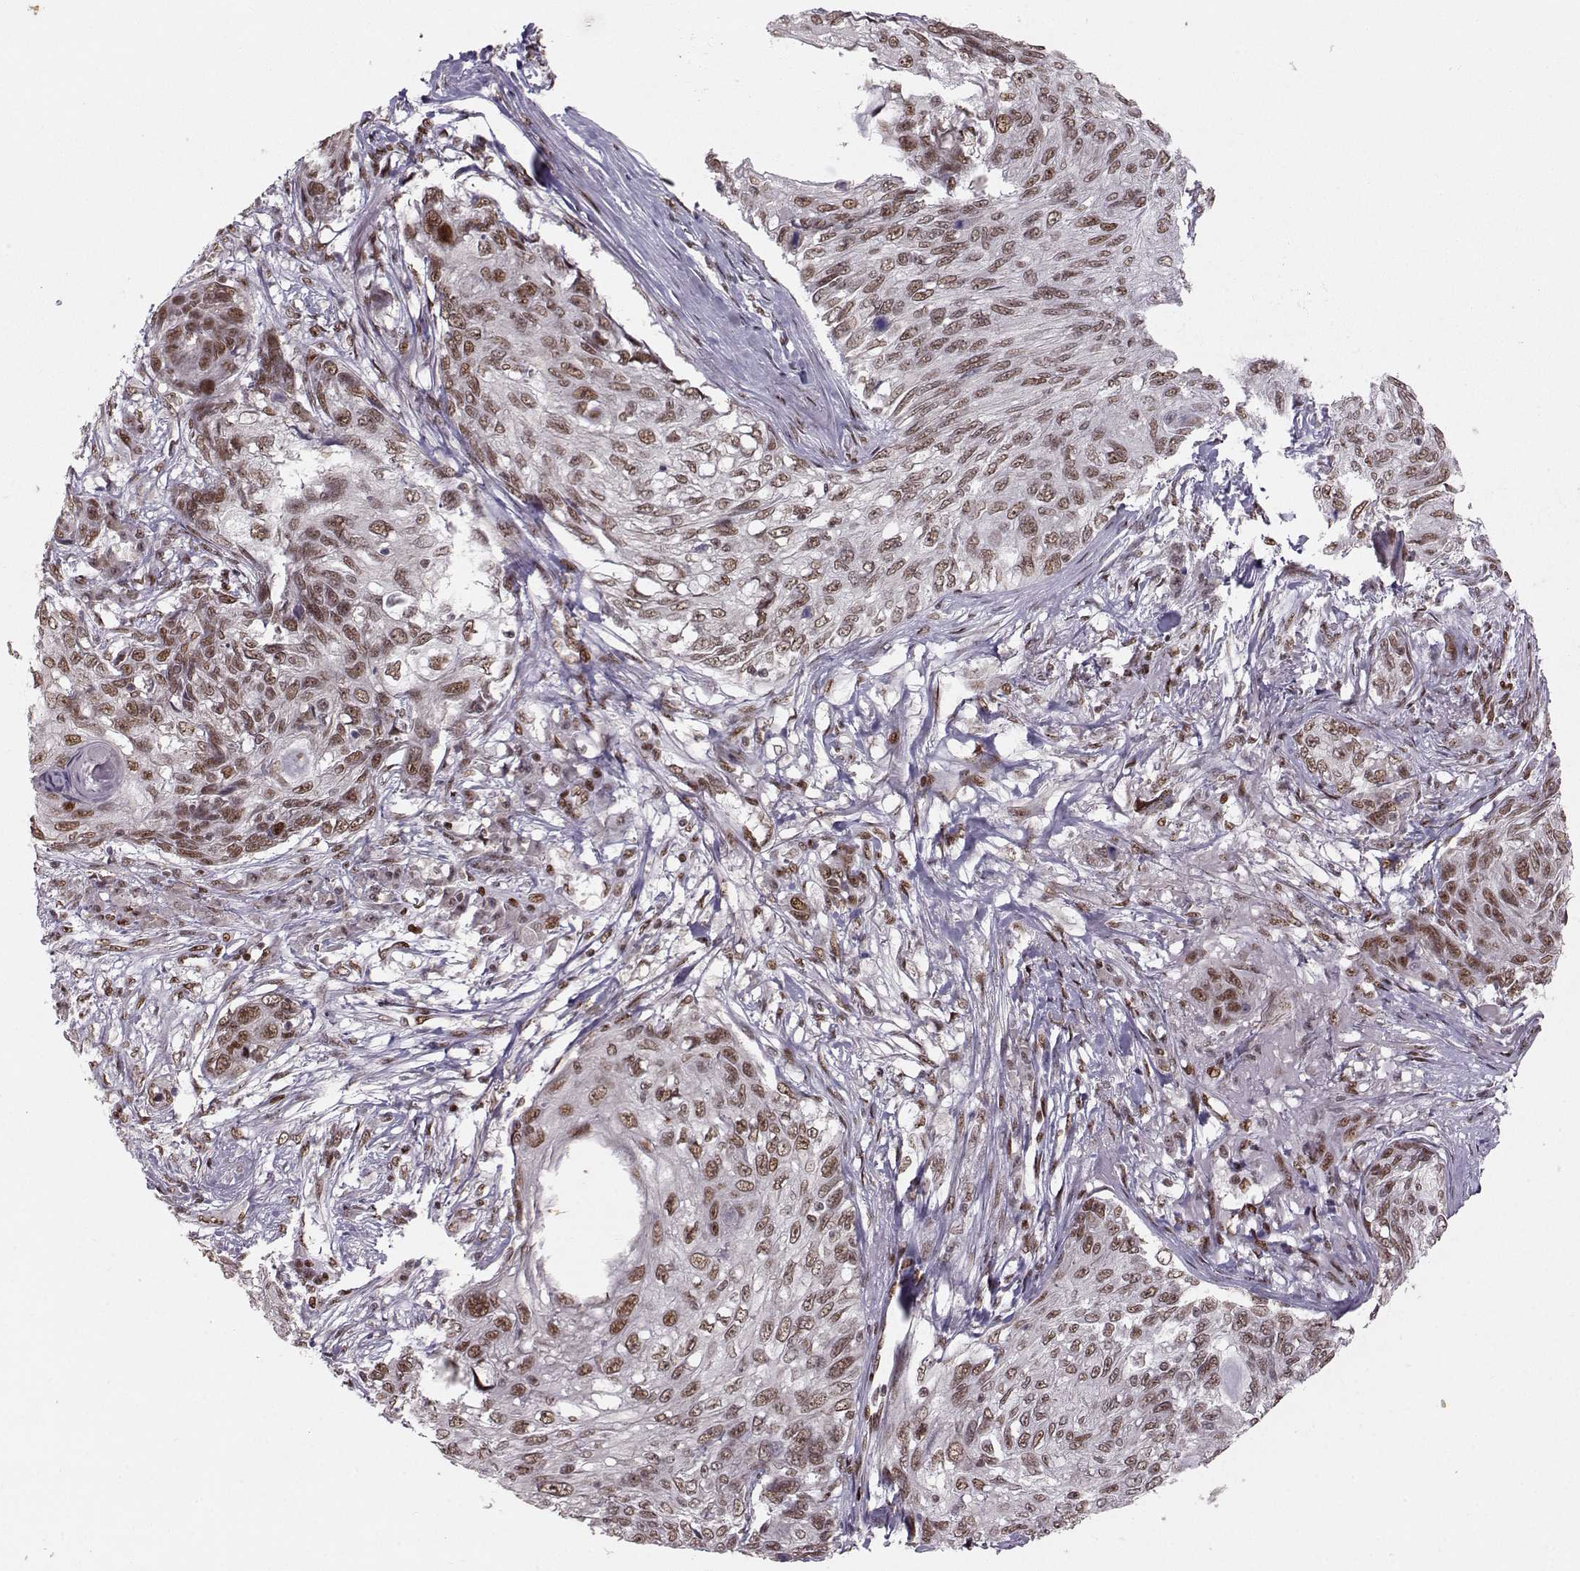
{"staining": {"intensity": "moderate", "quantity": ">75%", "location": "nuclear"}, "tissue": "skin cancer", "cell_type": "Tumor cells", "image_type": "cancer", "snomed": [{"axis": "morphology", "description": "Squamous cell carcinoma, NOS"}, {"axis": "topography", "description": "Skin"}], "caption": "Brown immunohistochemical staining in skin cancer displays moderate nuclear staining in approximately >75% of tumor cells.", "gene": "SNAPC2", "patient": {"sex": "male", "age": 92}}